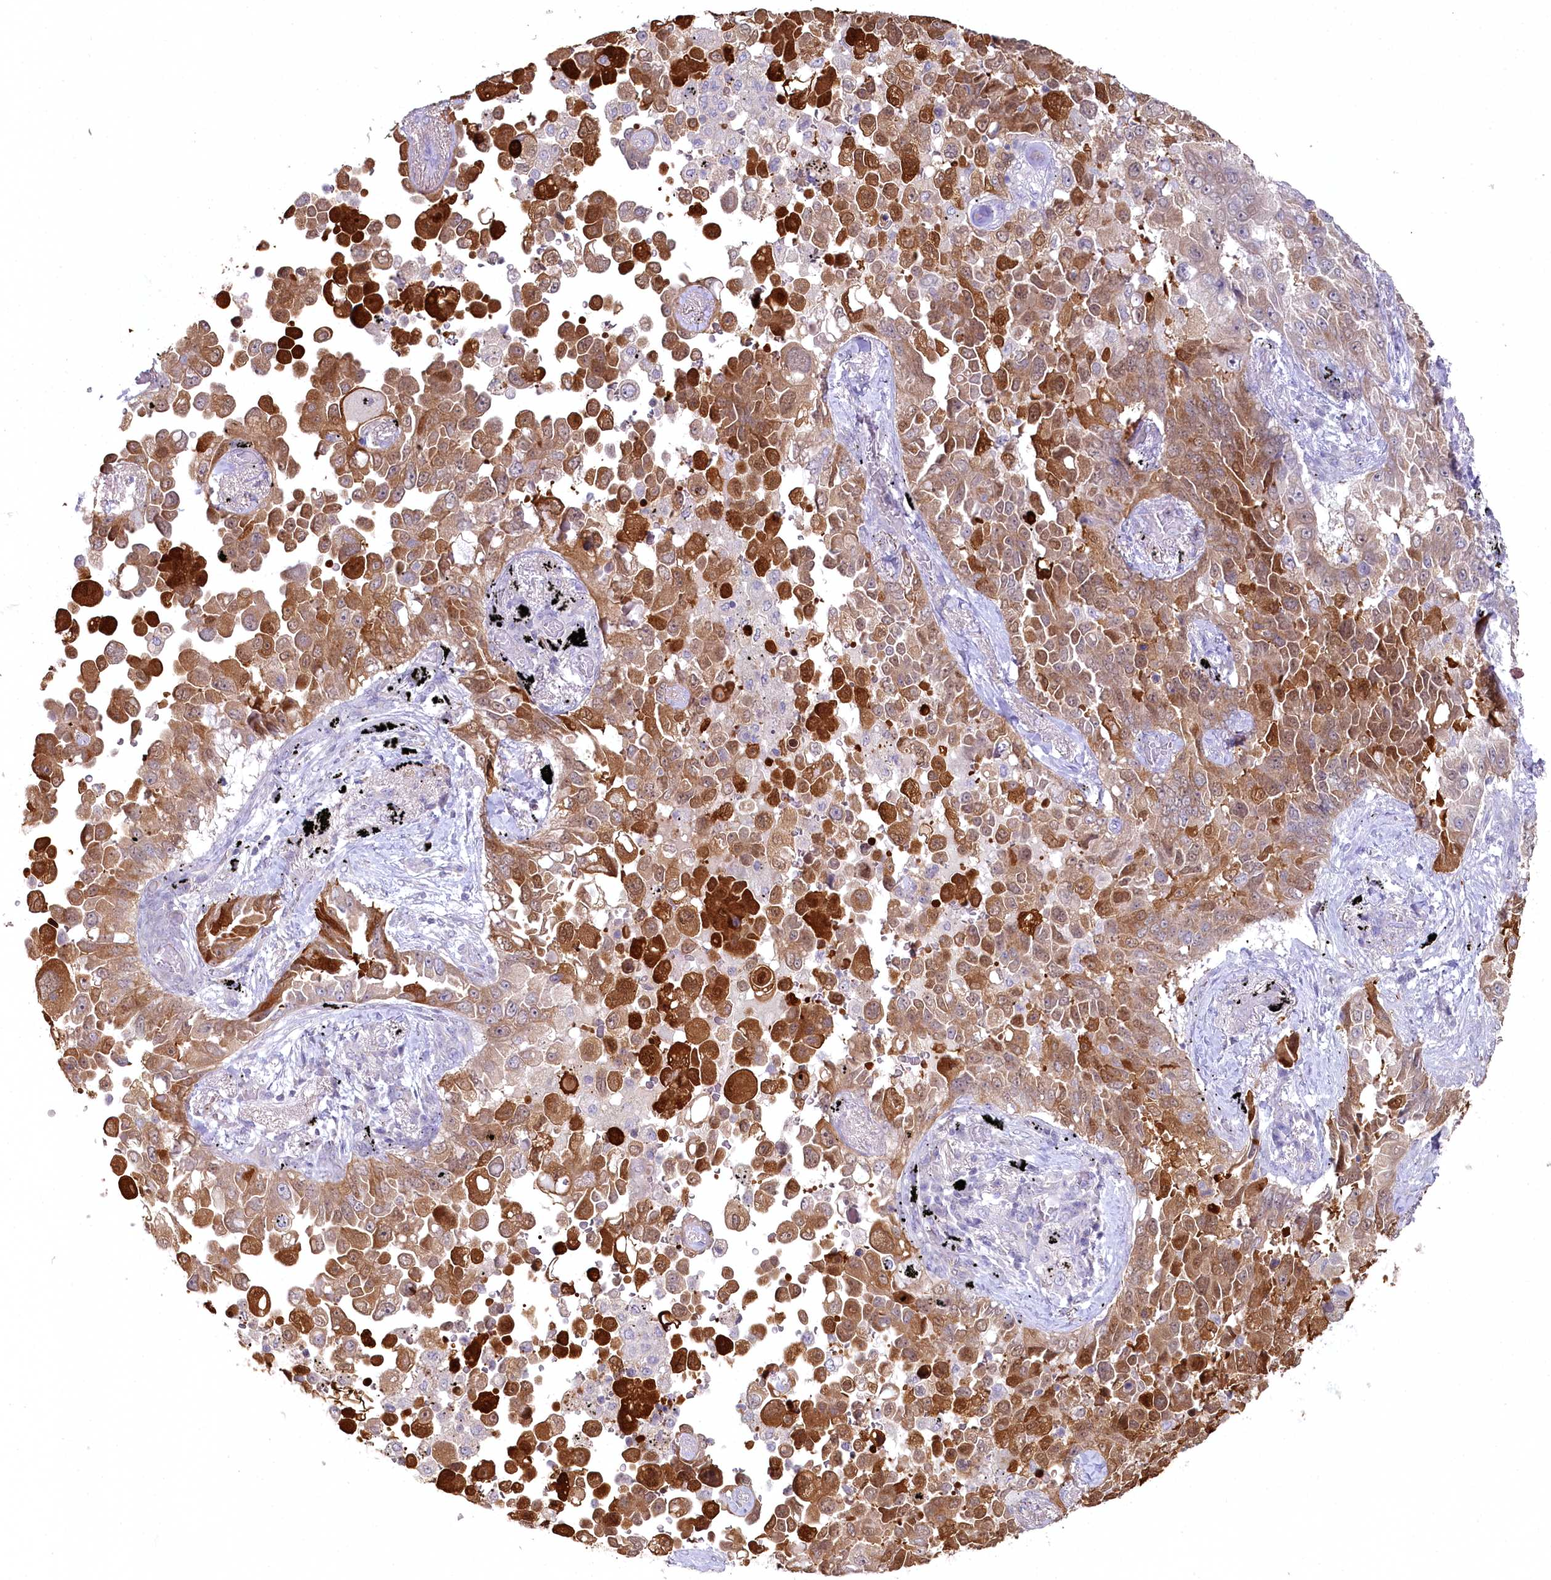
{"staining": {"intensity": "moderate", "quantity": ">75%", "location": "cytoplasmic/membranous"}, "tissue": "lung cancer", "cell_type": "Tumor cells", "image_type": "cancer", "snomed": [{"axis": "morphology", "description": "Adenocarcinoma, NOS"}, {"axis": "topography", "description": "Lung"}], "caption": "Moderate cytoplasmic/membranous protein expression is seen in approximately >75% of tumor cells in lung adenocarcinoma.", "gene": "AAMDC", "patient": {"sex": "female", "age": 67}}